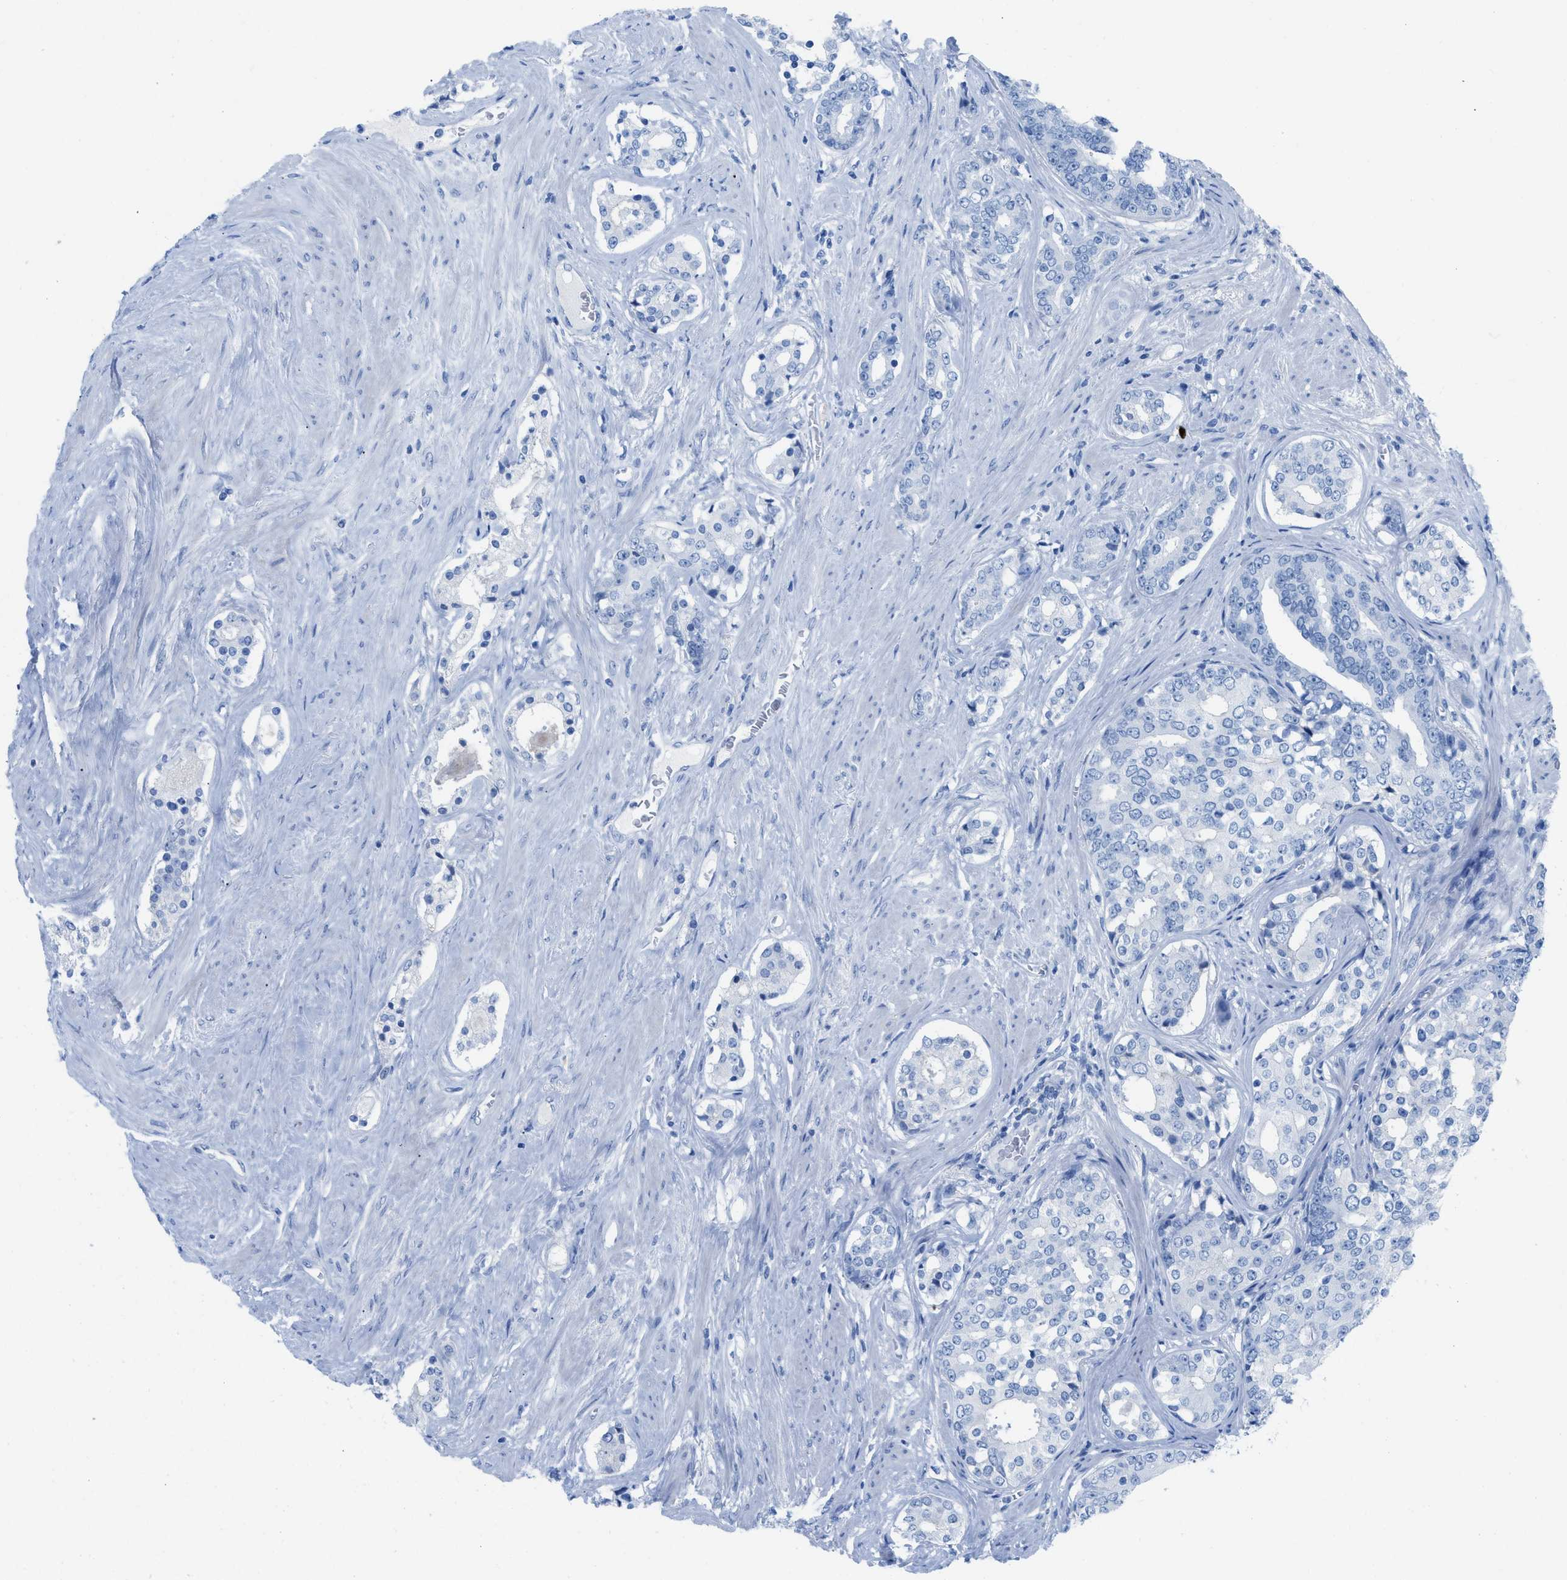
{"staining": {"intensity": "negative", "quantity": "none", "location": "none"}, "tissue": "prostate cancer", "cell_type": "Tumor cells", "image_type": "cancer", "snomed": [{"axis": "morphology", "description": "Adenocarcinoma, High grade"}, {"axis": "topography", "description": "Prostate"}], "caption": "Tumor cells show no significant expression in prostate adenocarcinoma (high-grade).", "gene": "TCL1A", "patient": {"sex": "male", "age": 71}}